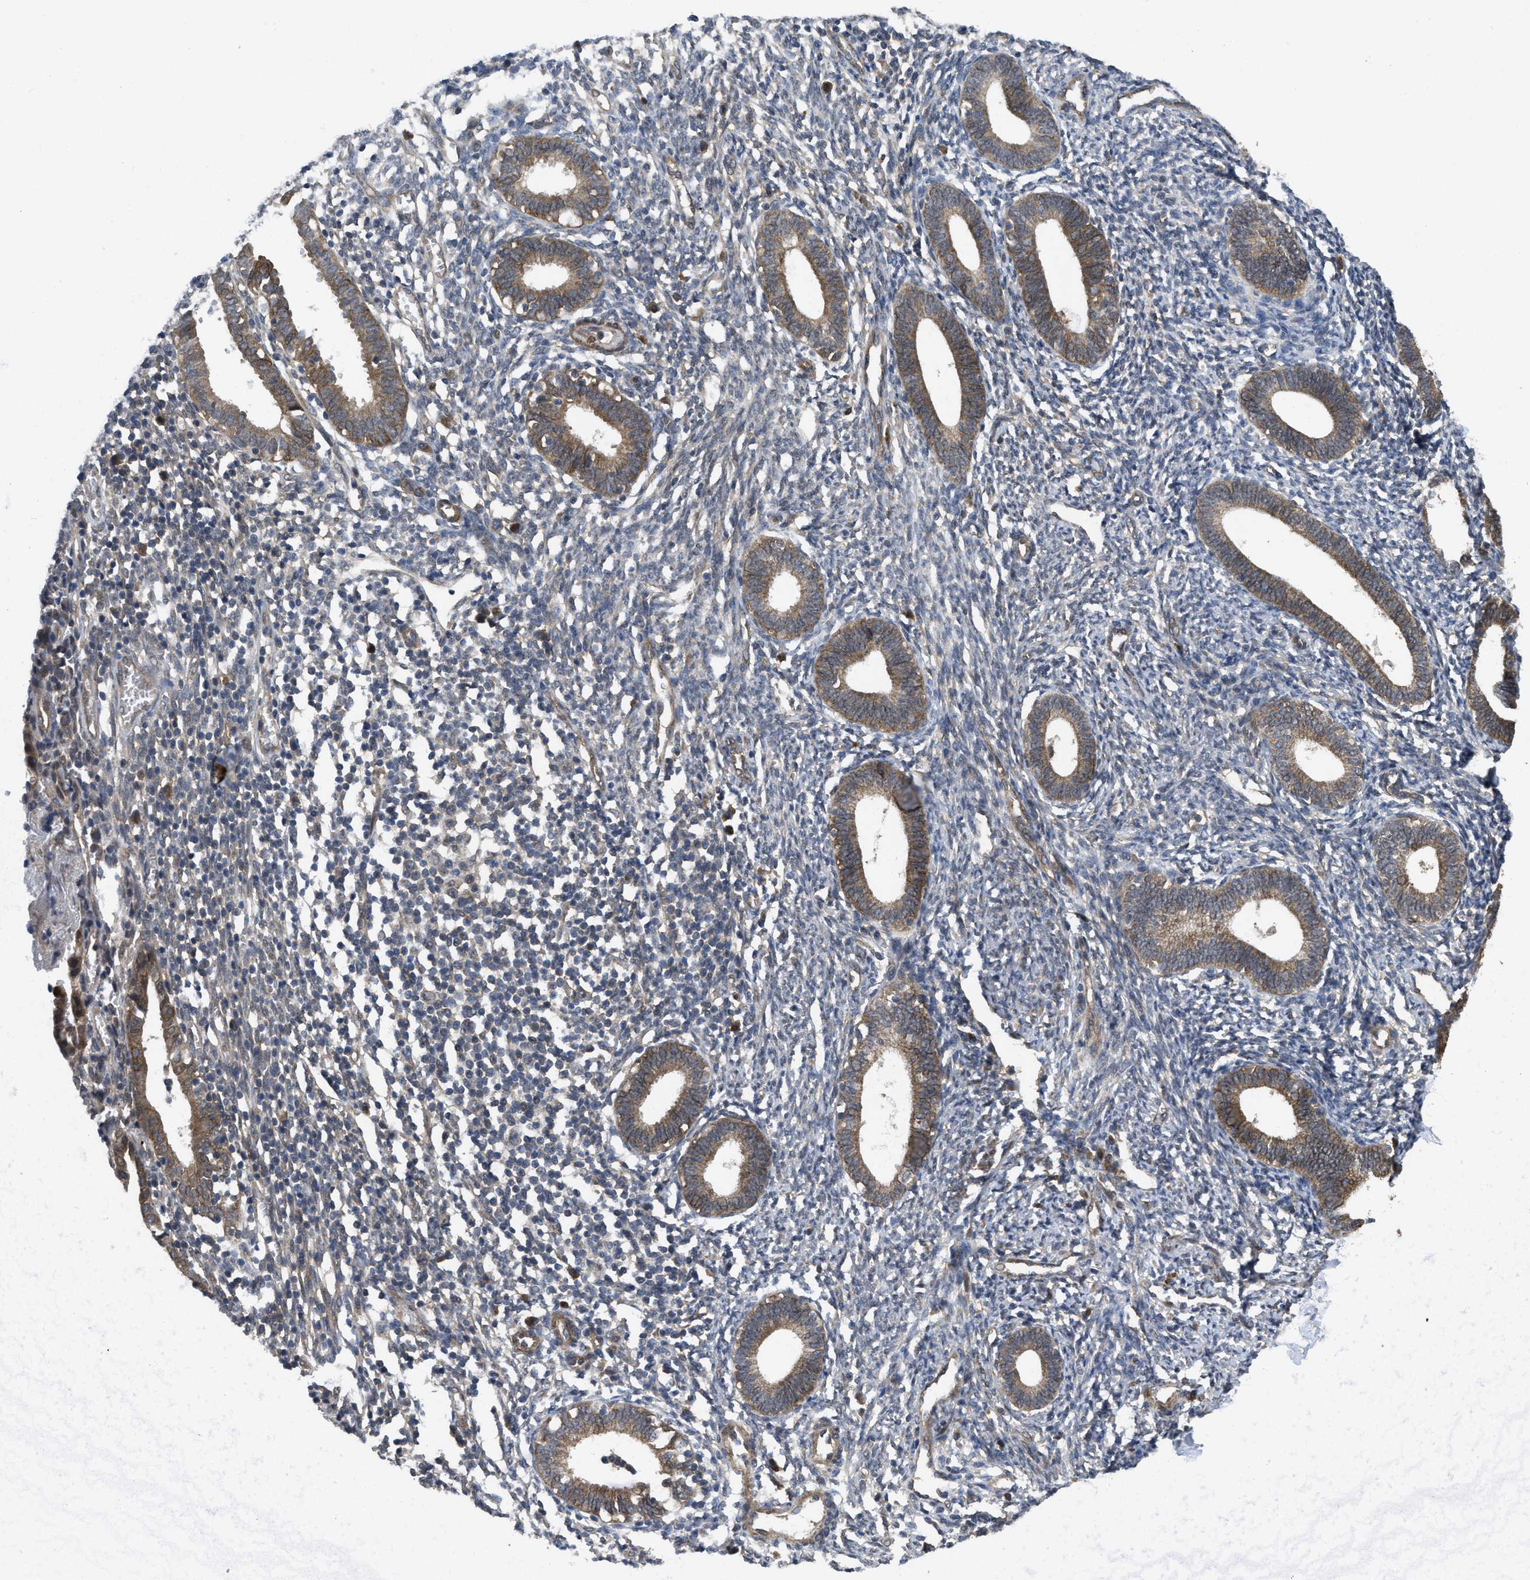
{"staining": {"intensity": "weak", "quantity": "<25%", "location": "cytoplasmic/membranous"}, "tissue": "endometrium", "cell_type": "Cells in endometrial stroma", "image_type": "normal", "snomed": [{"axis": "morphology", "description": "Normal tissue, NOS"}, {"axis": "topography", "description": "Endometrium"}], "caption": "IHC photomicrograph of benign endometrium: endometrium stained with DAB displays no significant protein staining in cells in endometrial stroma.", "gene": "FZD6", "patient": {"sex": "female", "age": 41}}